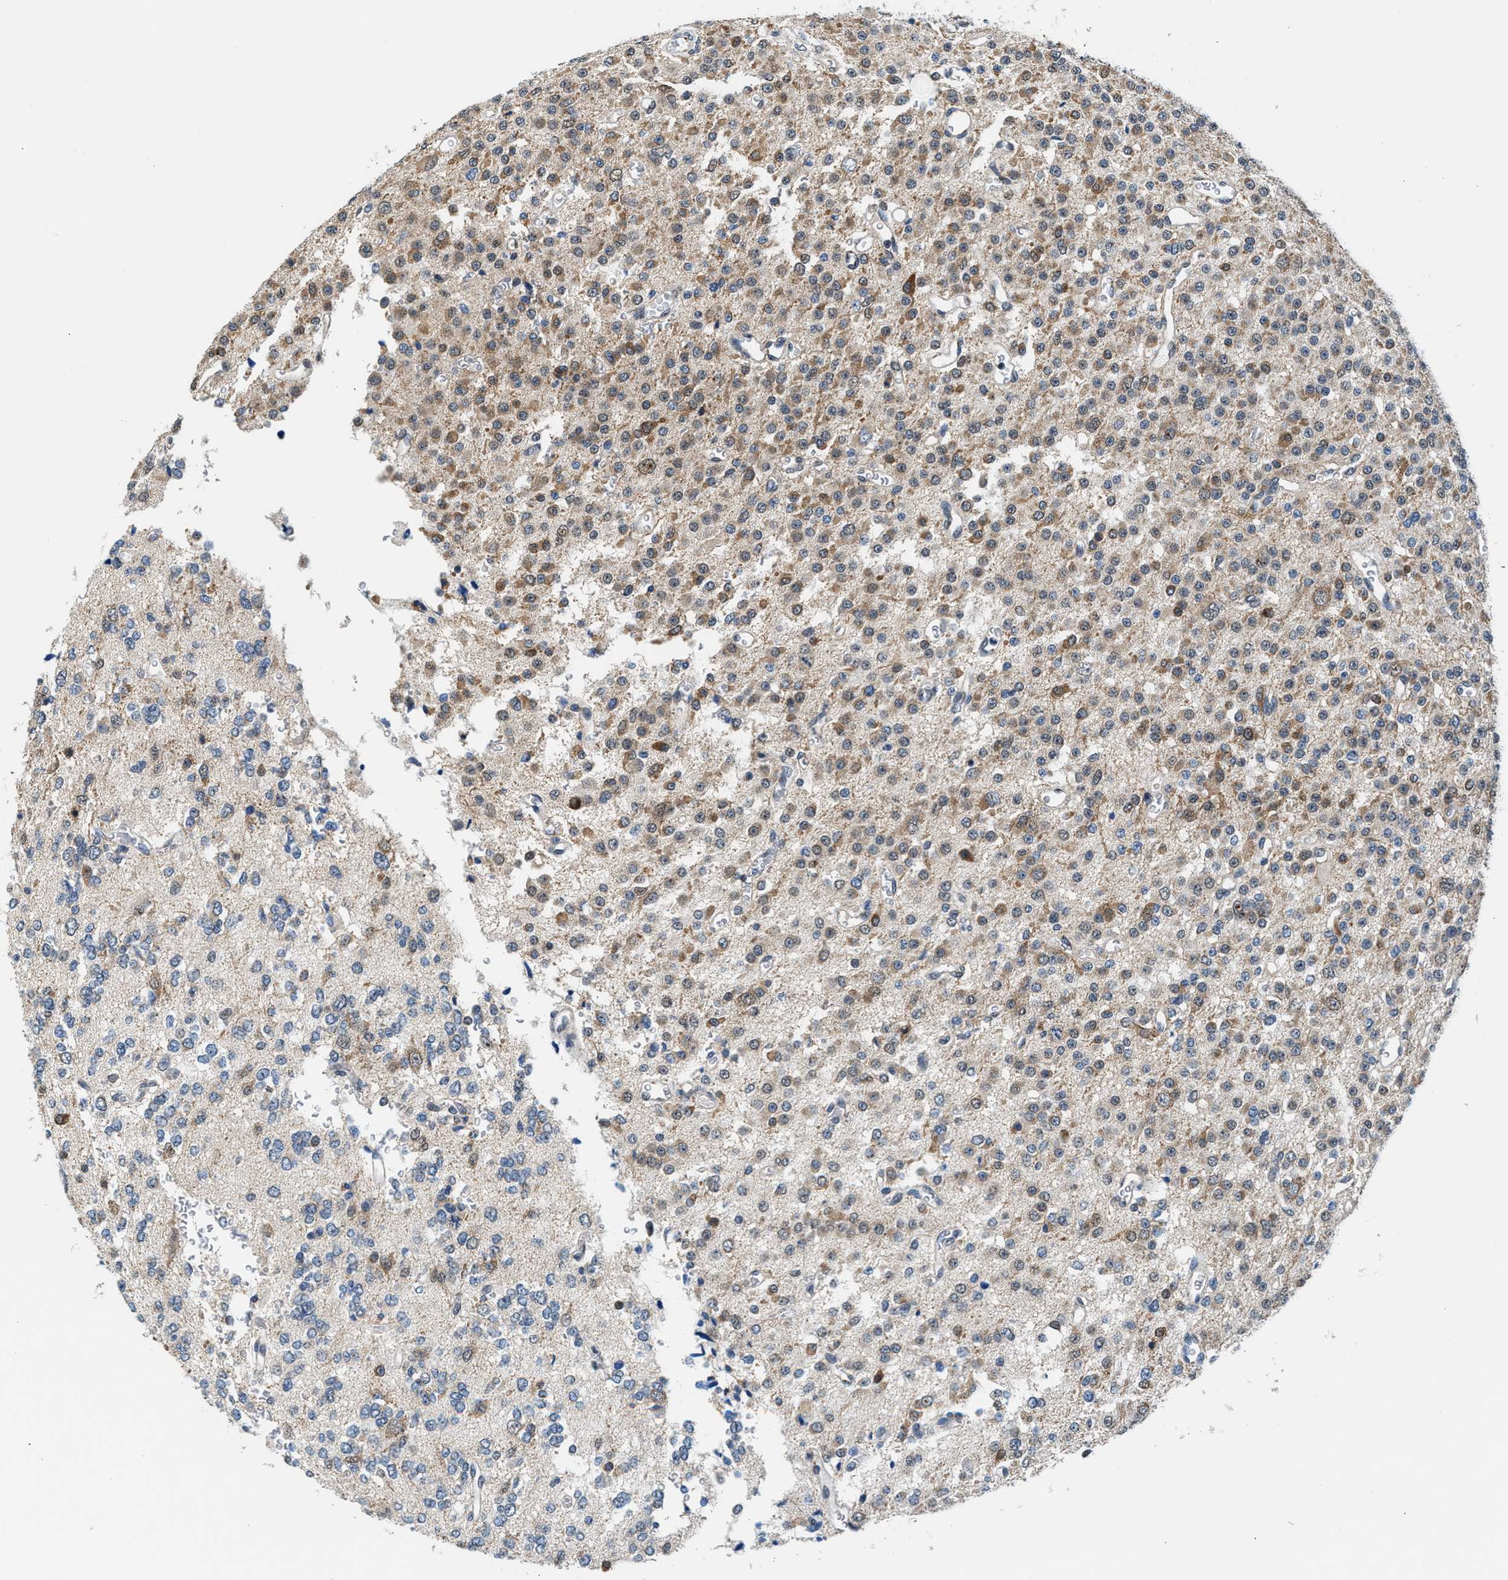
{"staining": {"intensity": "weak", "quantity": "25%-75%", "location": "cytoplasmic/membranous"}, "tissue": "glioma", "cell_type": "Tumor cells", "image_type": "cancer", "snomed": [{"axis": "morphology", "description": "Glioma, malignant, Low grade"}, {"axis": "topography", "description": "Brain"}], "caption": "The photomicrograph exhibits a brown stain indicating the presence of a protein in the cytoplasmic/membranous of tumor cells in malignant glioma (low-grade).", "gene": "KCNMB2", "patient": {"sex": "male", "age": 38}}